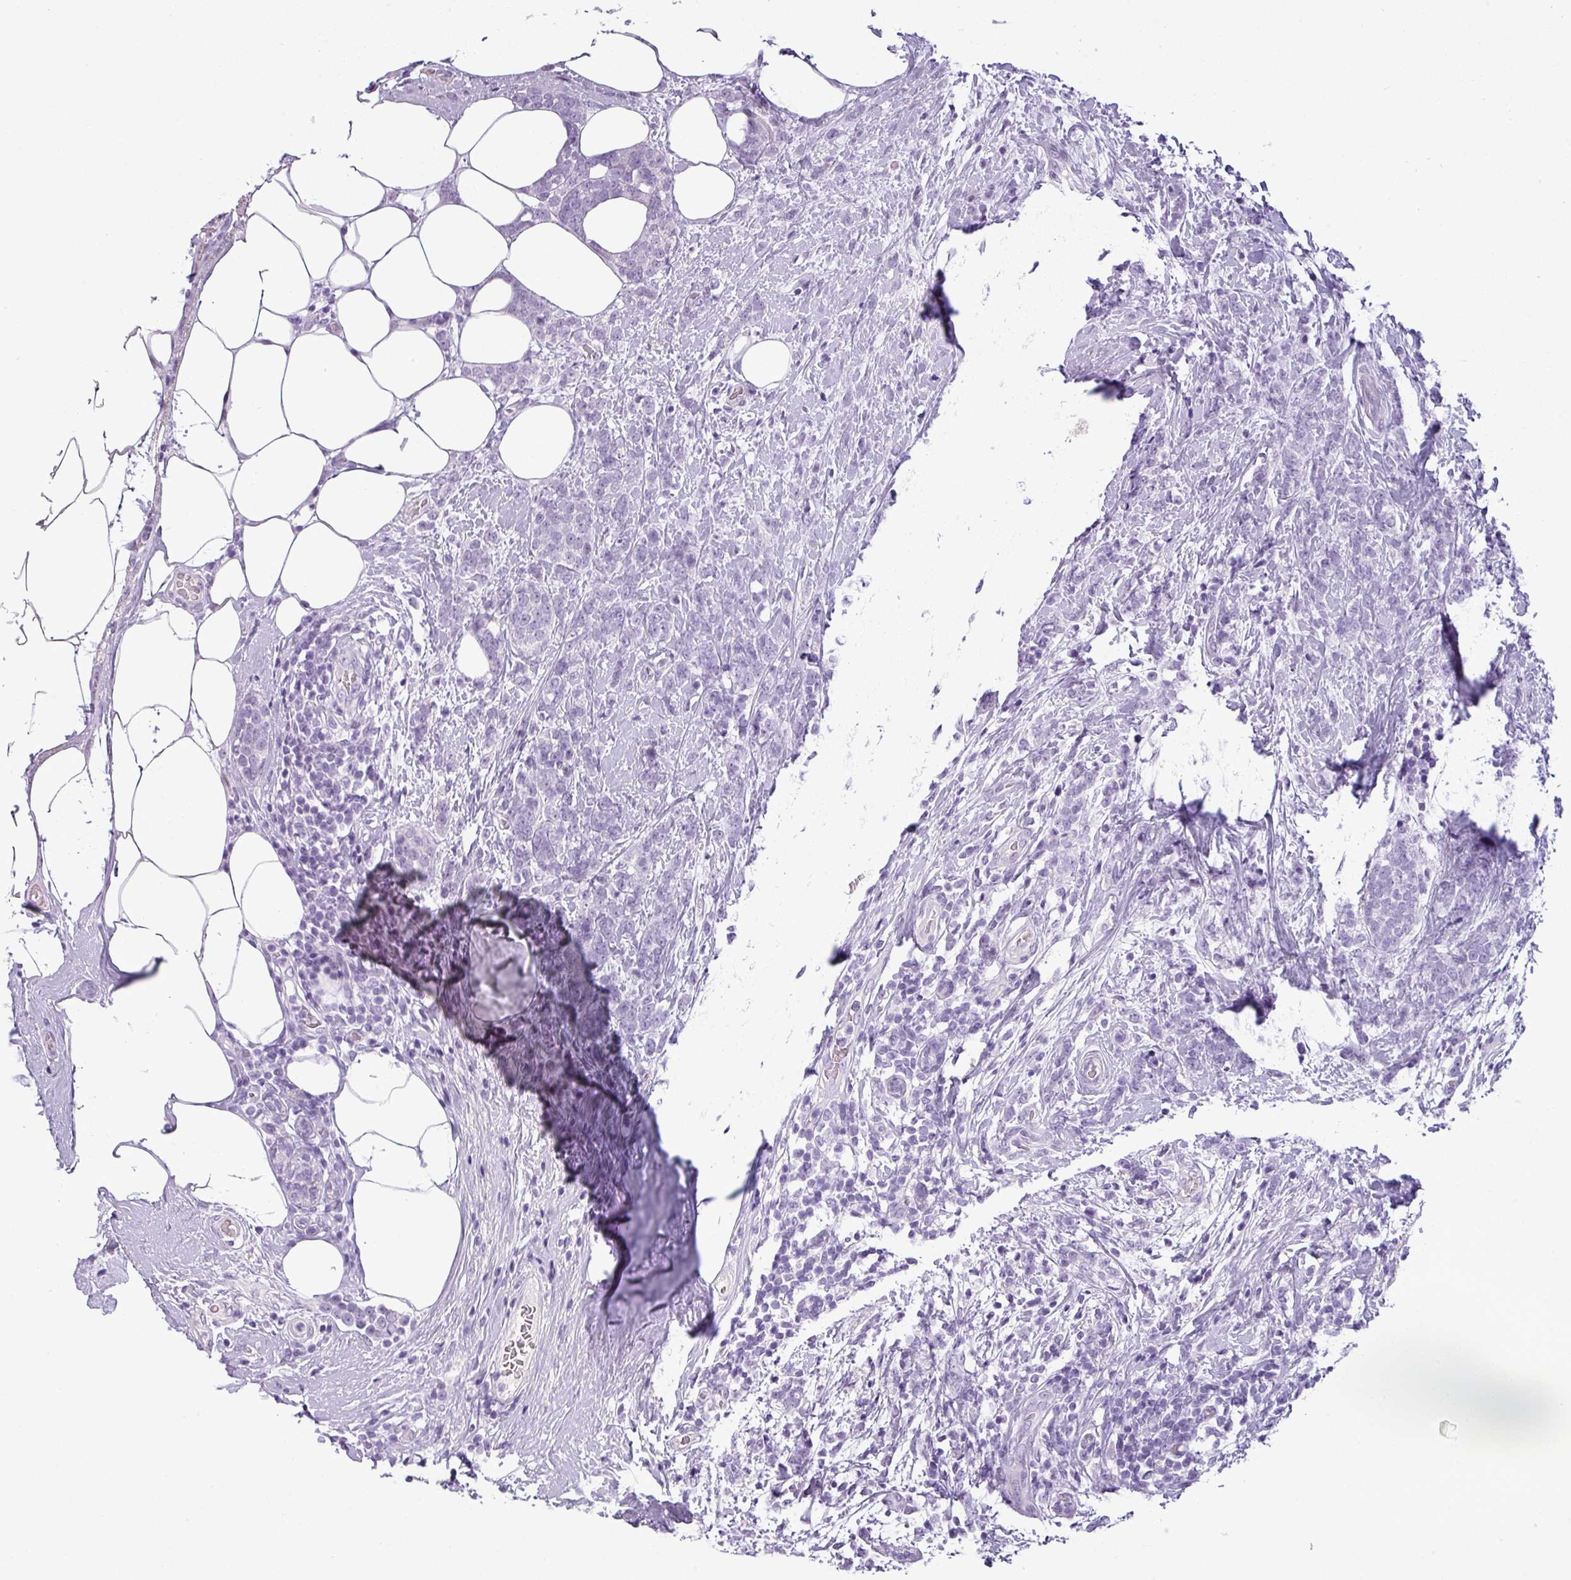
{"staining": {"intensity": "negative", "quantity": "none", "location": "none"}, "tissue": "breast cancer", "cell_type": "Tumor cells", "image_type": "cancer", "snomed": [{"axis": "morphology", "description": "Lobular carcinoma"}, {"axis": "topography", "description": "Breast"}], "caption": "Tumor cells show no significant positivity in breast cancer. Nuclei are stained in blue.", "gene": "CDH16", "patient": {"sex": "female", "age": 58}}